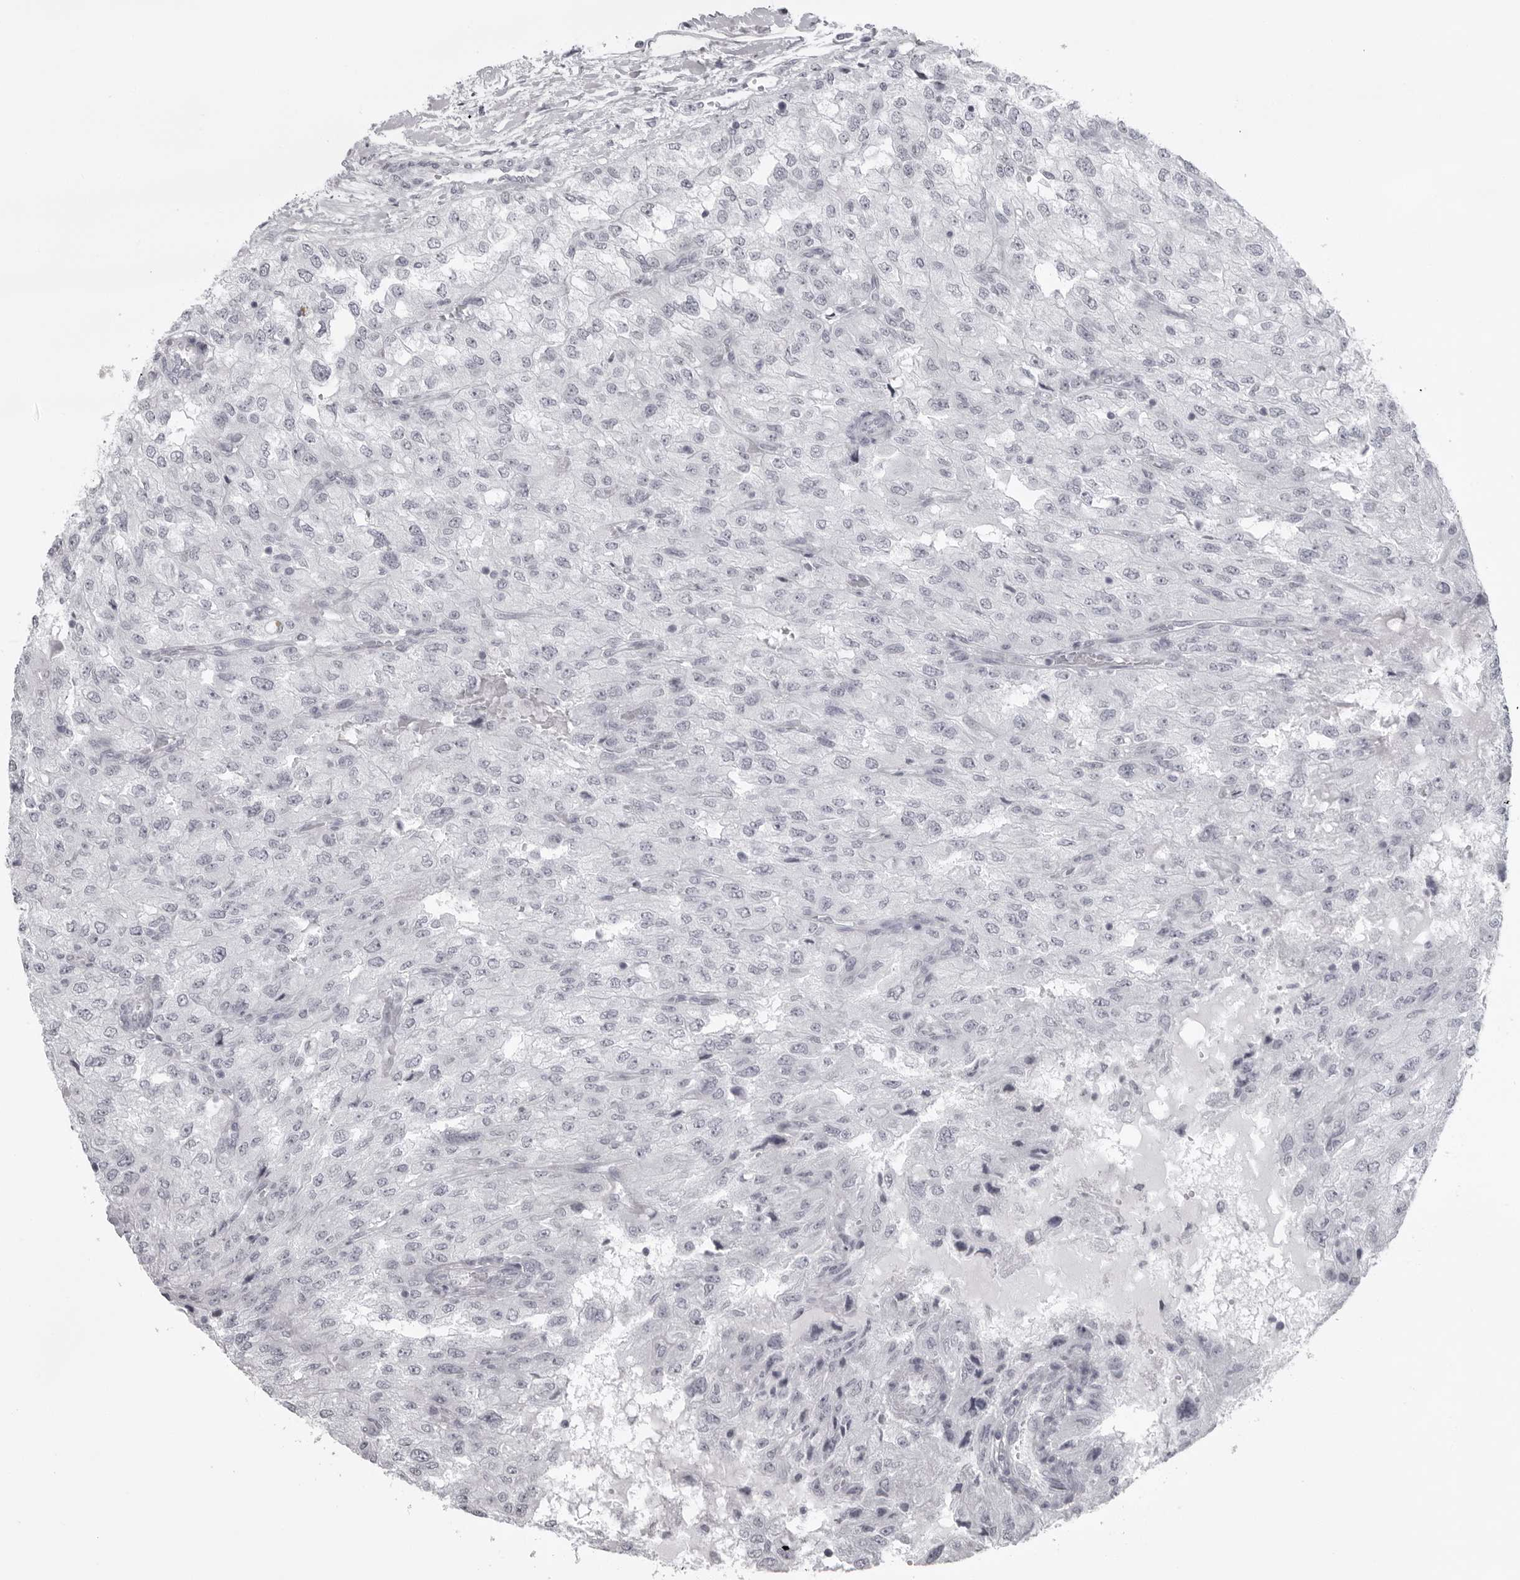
{"staining": {"intensity": "negative", "quantity": "none", "location": "none"}, "tissue": "renal cancer", "cell_type": "Tumor cells", "image_type": "cancer", "snomed": [{"axis": "morphology", "description": "Adenocarcinoma, NOS"}, {"axis": "topography", "description": "Kidney"}], "caption": "Immunohistochemistry of renal adenocarcinoma reveals no expression in tumor cells.", "gene": "UROD", "patient": {"sex": "female", "age": 54}}